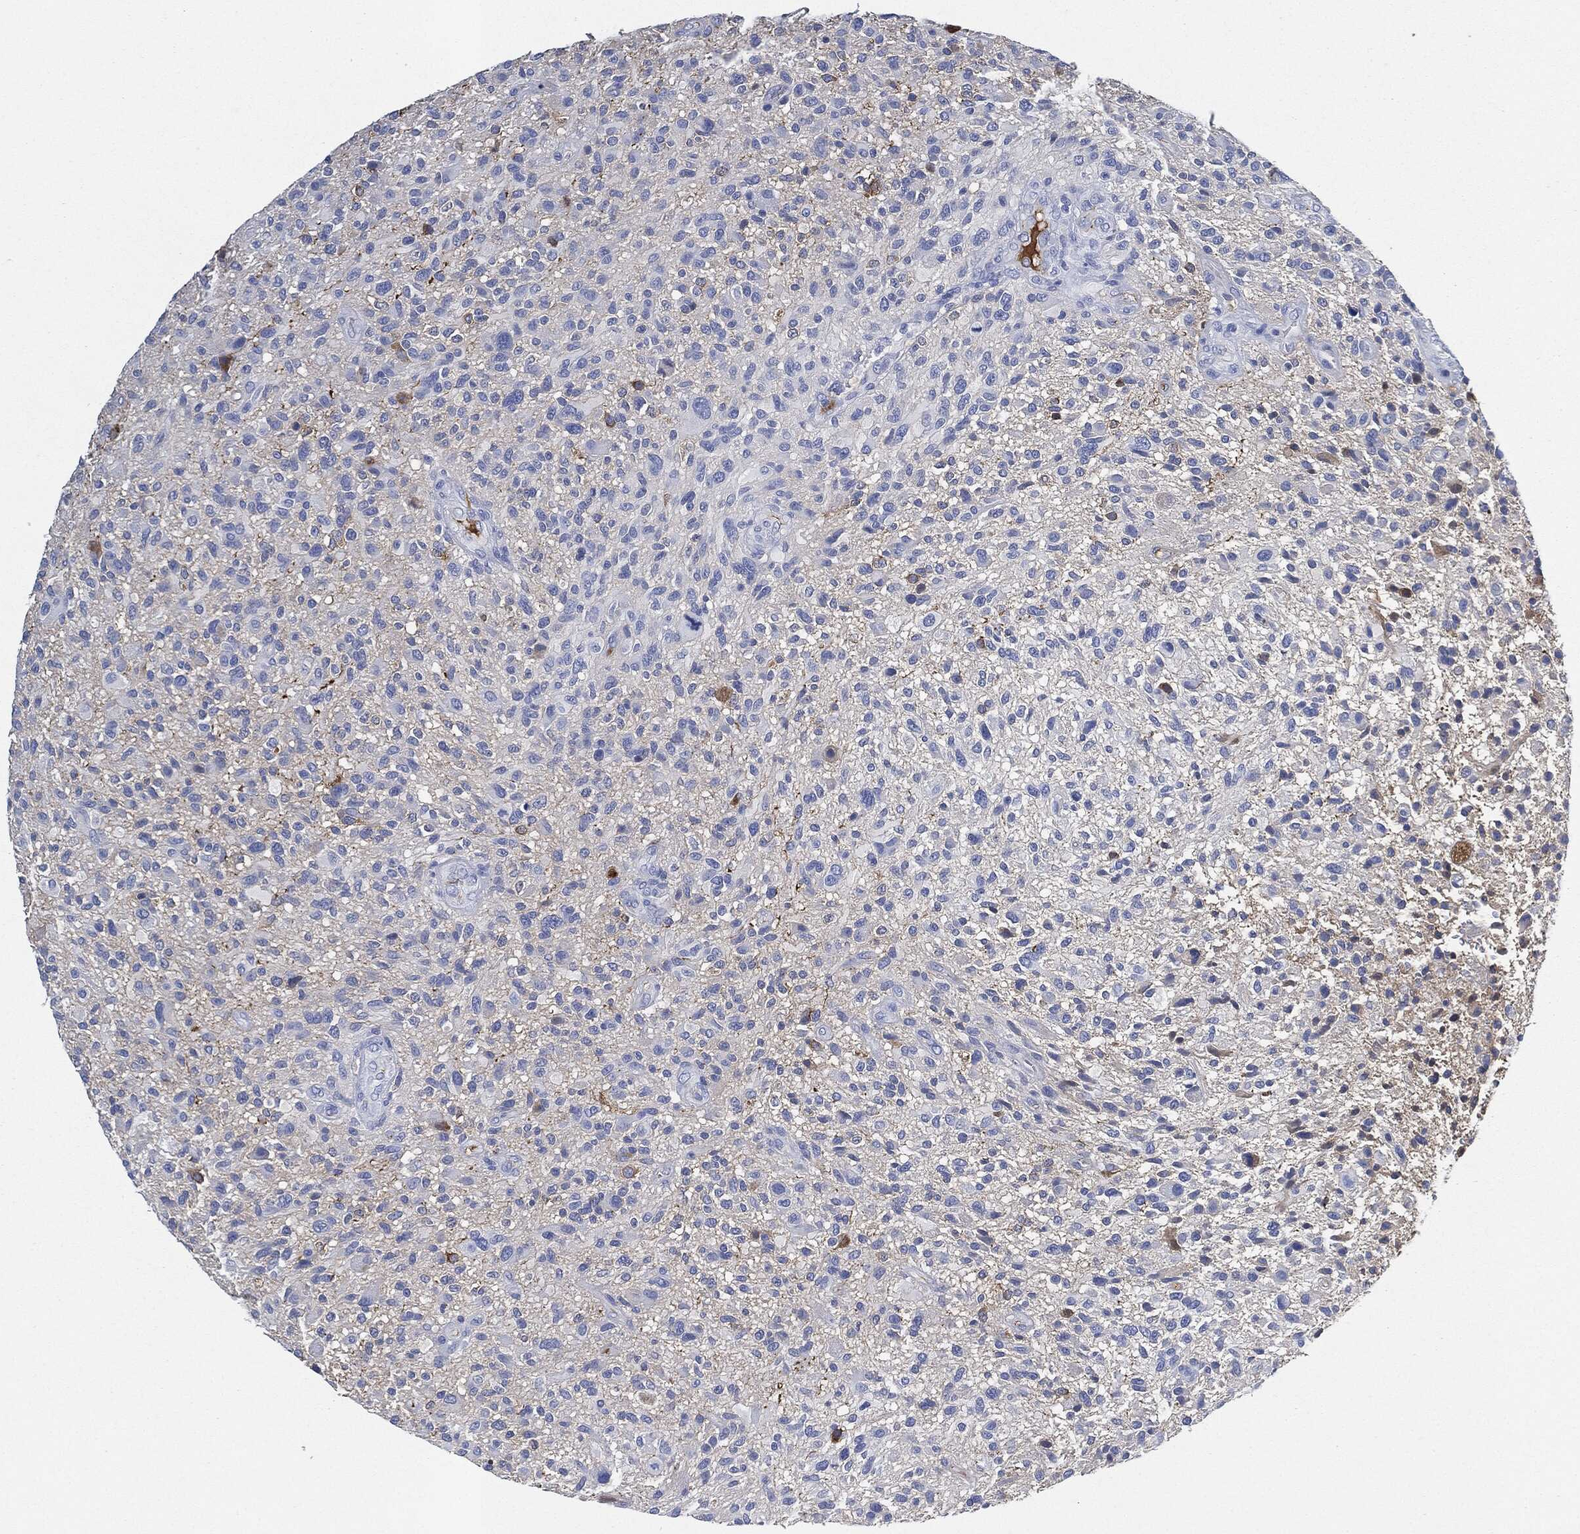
{"staining": {"intensity": "negative", "quantity": "none", "location": "none"}, "tissue": "glioma", "cell_type": "Tumor cells", "image_type": "cancer", "snomed": [{"axis": "morphology", "description": "Glioma, malignant, High grade"}, {"axis": "topography", "description": "Brain"}], "caption": "Tumor cells show no significant positivity in glioma. (DAB (3,3'-diaminobenzidine) IHC with hematoxylin counter stain).", "gene": "IGLV6-57", "patient": {"sex": "male", "age": 47}}